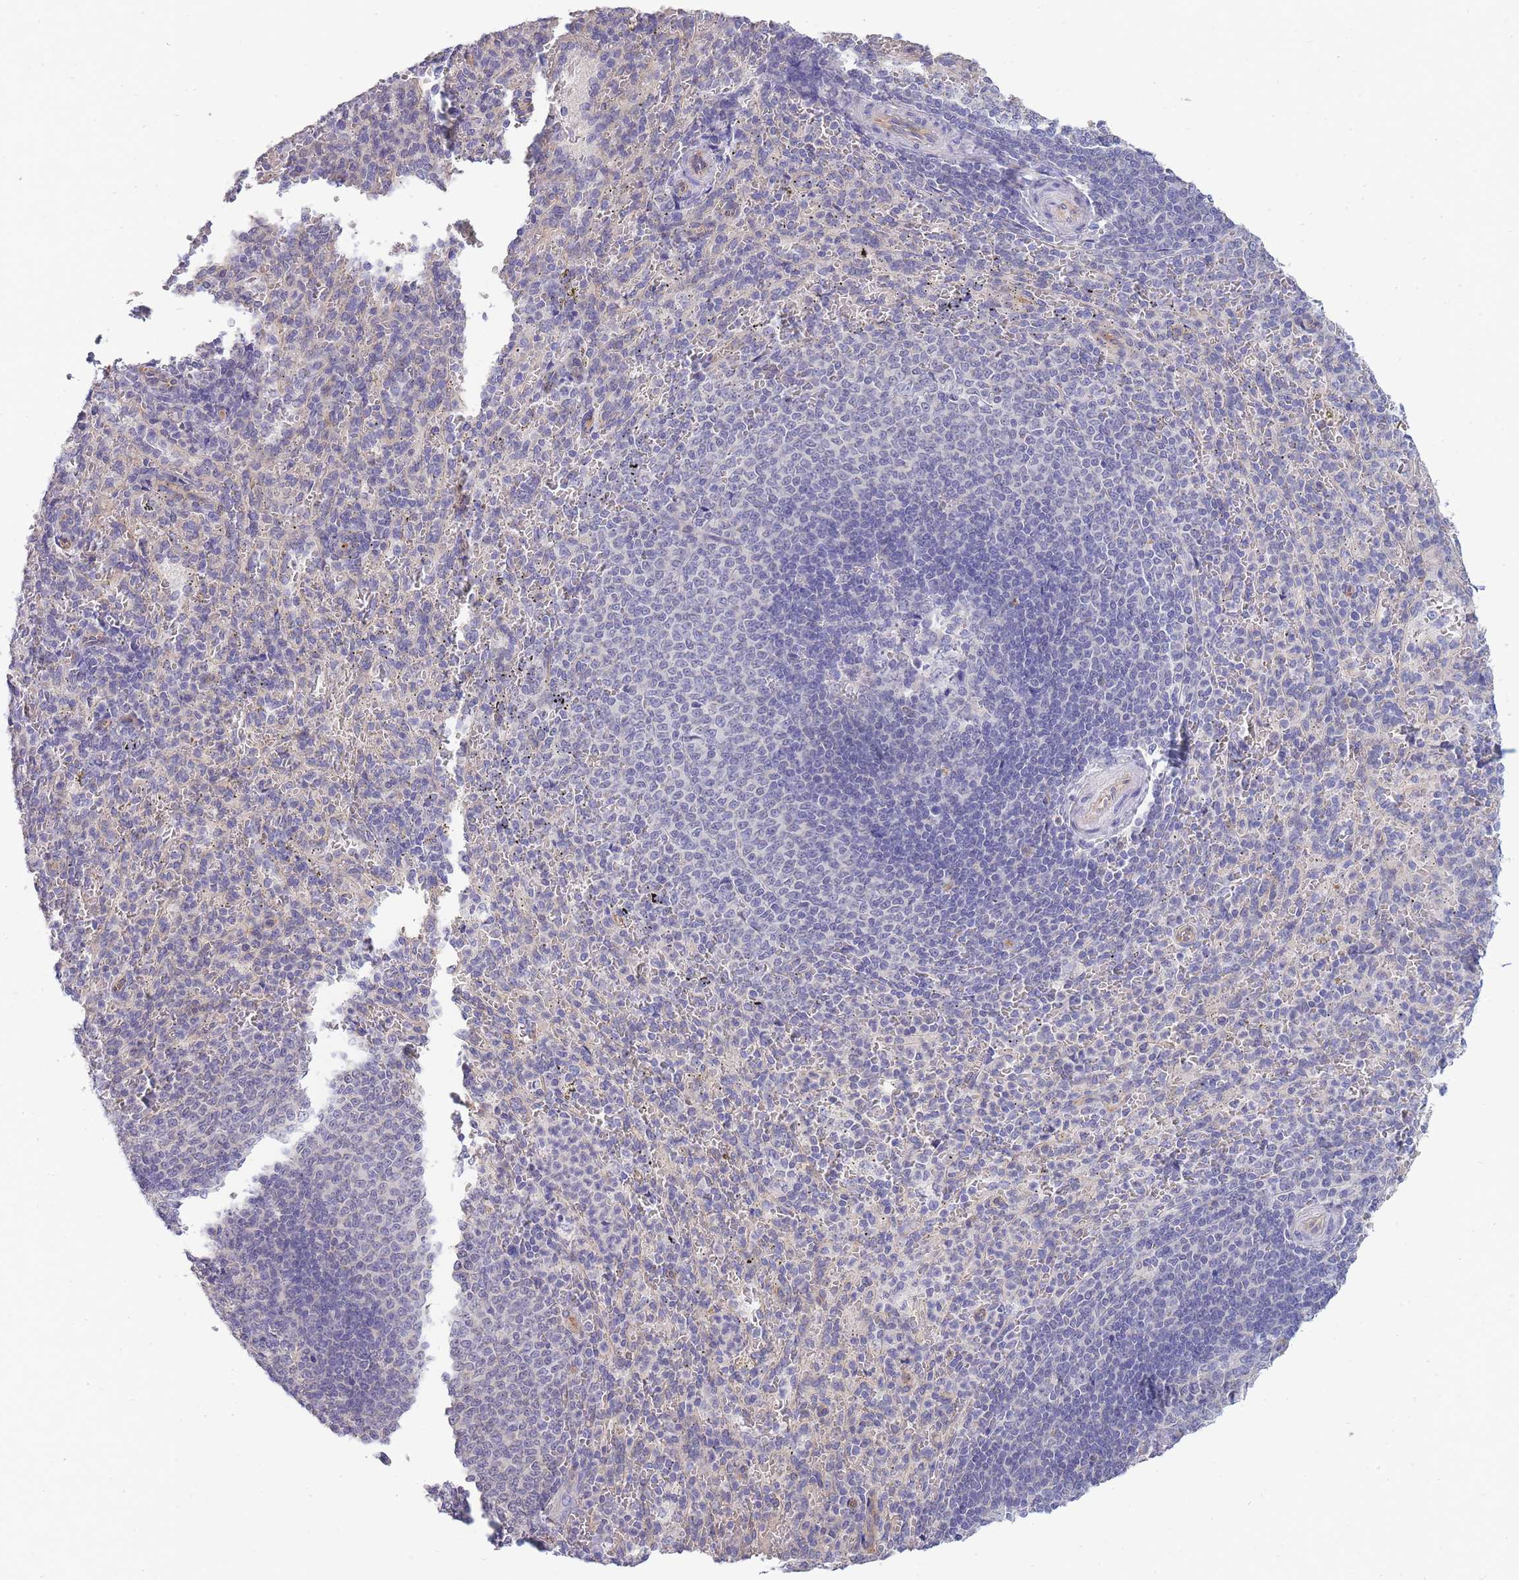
{"staining": {"intensity": "negative", "quantity": "none", "location": "none"}, "tissue": "spleen", "cell_type": "Cells in red pulp", "image_type": "normal", "snomed": [{"axis": "morphology", "description": "Normal tissue, NOS"}, {"axis": "topography", "description": "Spleen"}], "caption": "DAB immunohistochemical staining of unremarkable human spleen shows no significant expression in cells in red pulp.", "gene": "C19orf25", "patient": {"sex": "female", "age": 21}}